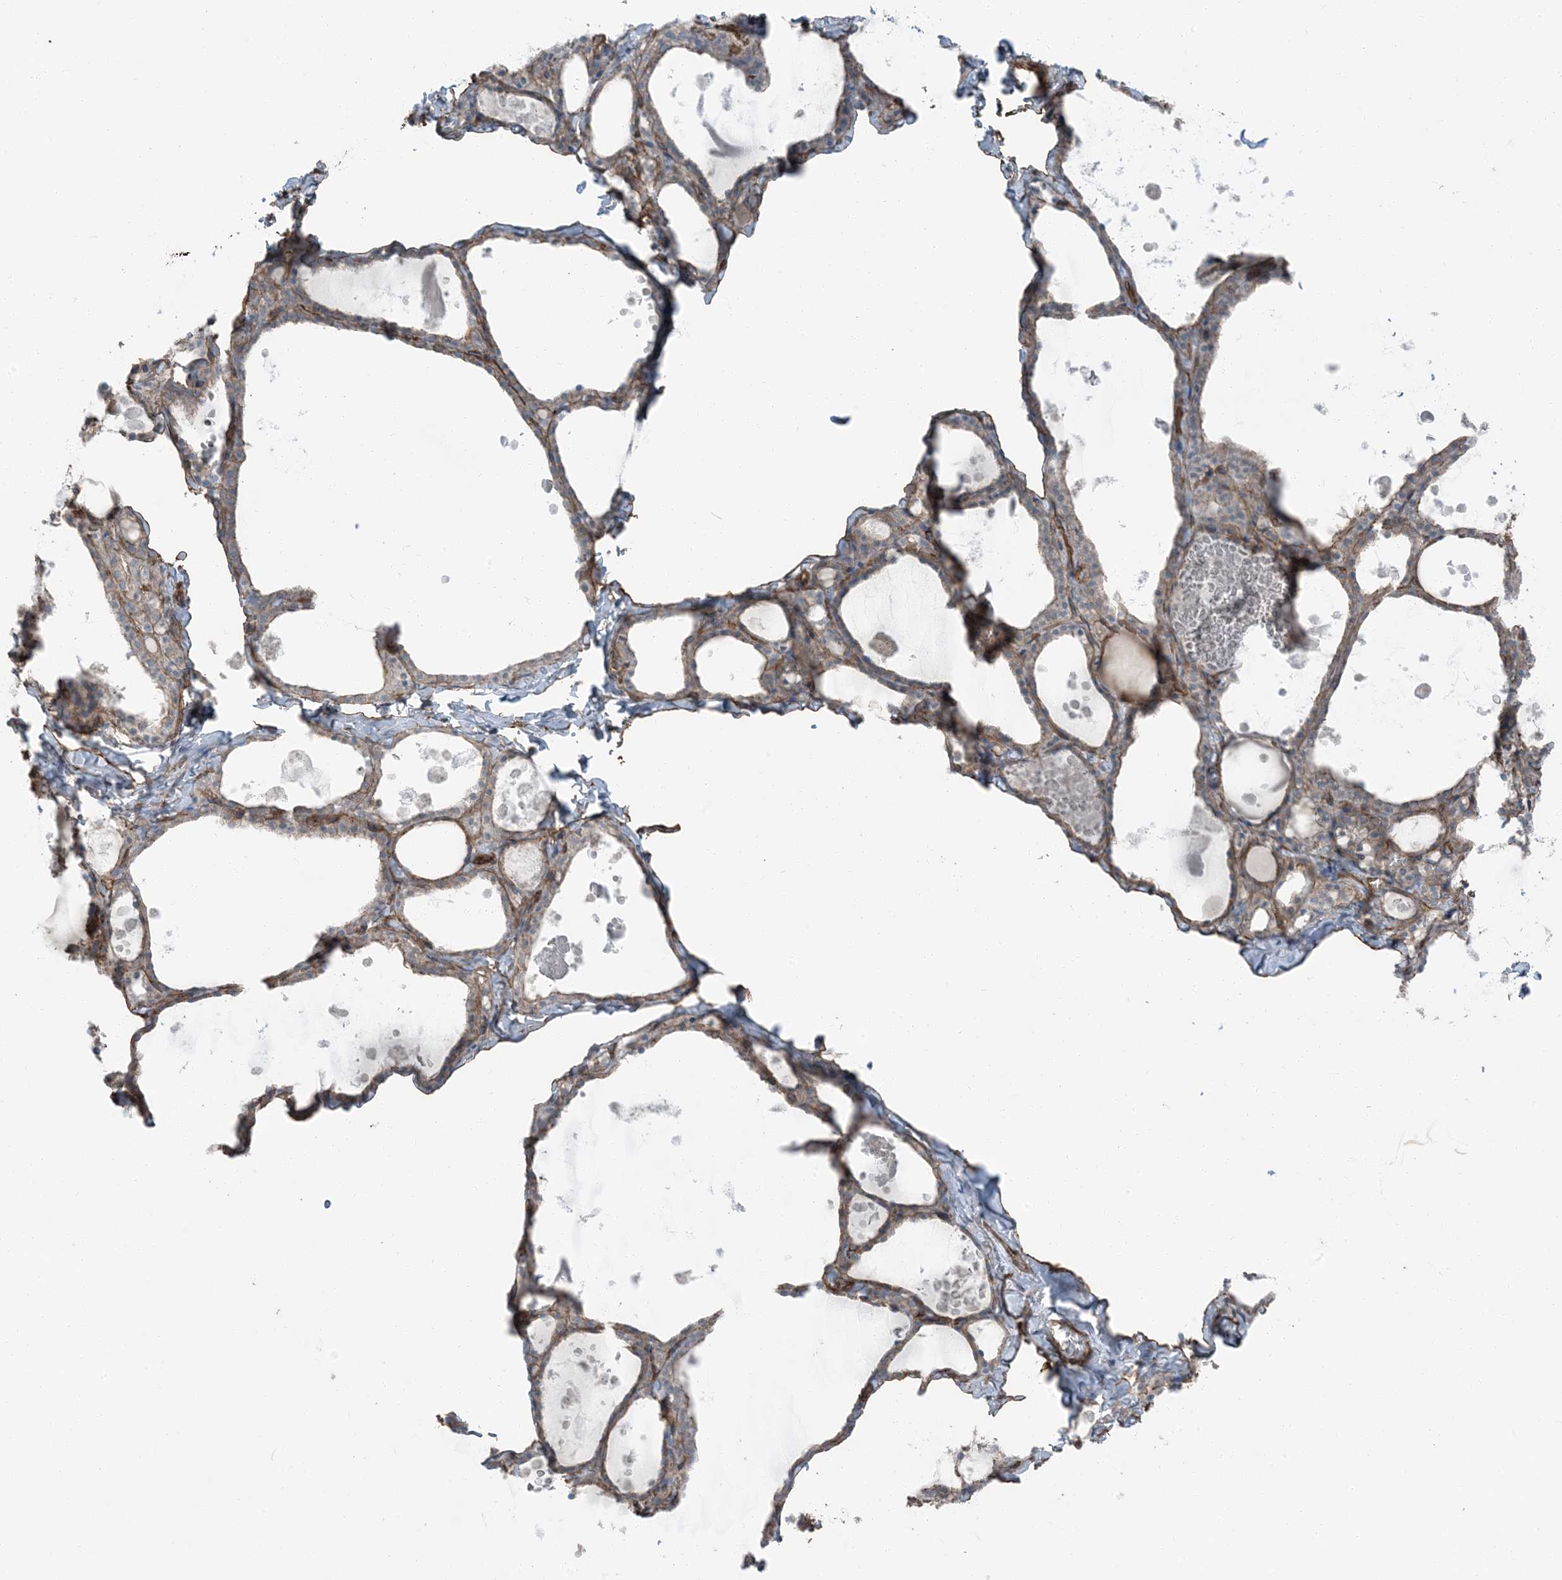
{"staining": {"intensity": "weak", "quantity": ">75%", "location": "cytoplasmic/membranous"}, "tissue": "thyroid gland", "cell_type": "Glandular cells", "image_type": "normal", "snomed": [{"axis": "morphology", "description": "Normal tissue, NOS"}, {"axis": "topography", "description": "Thyroid gland"}], "caption": "Weak cytoplasmic/membranous staining is present in approximately >75% of glandular cells in benign thyroid gland.", "gene": "ZFP90", "patient": {"sex": "male", "age": 56}}